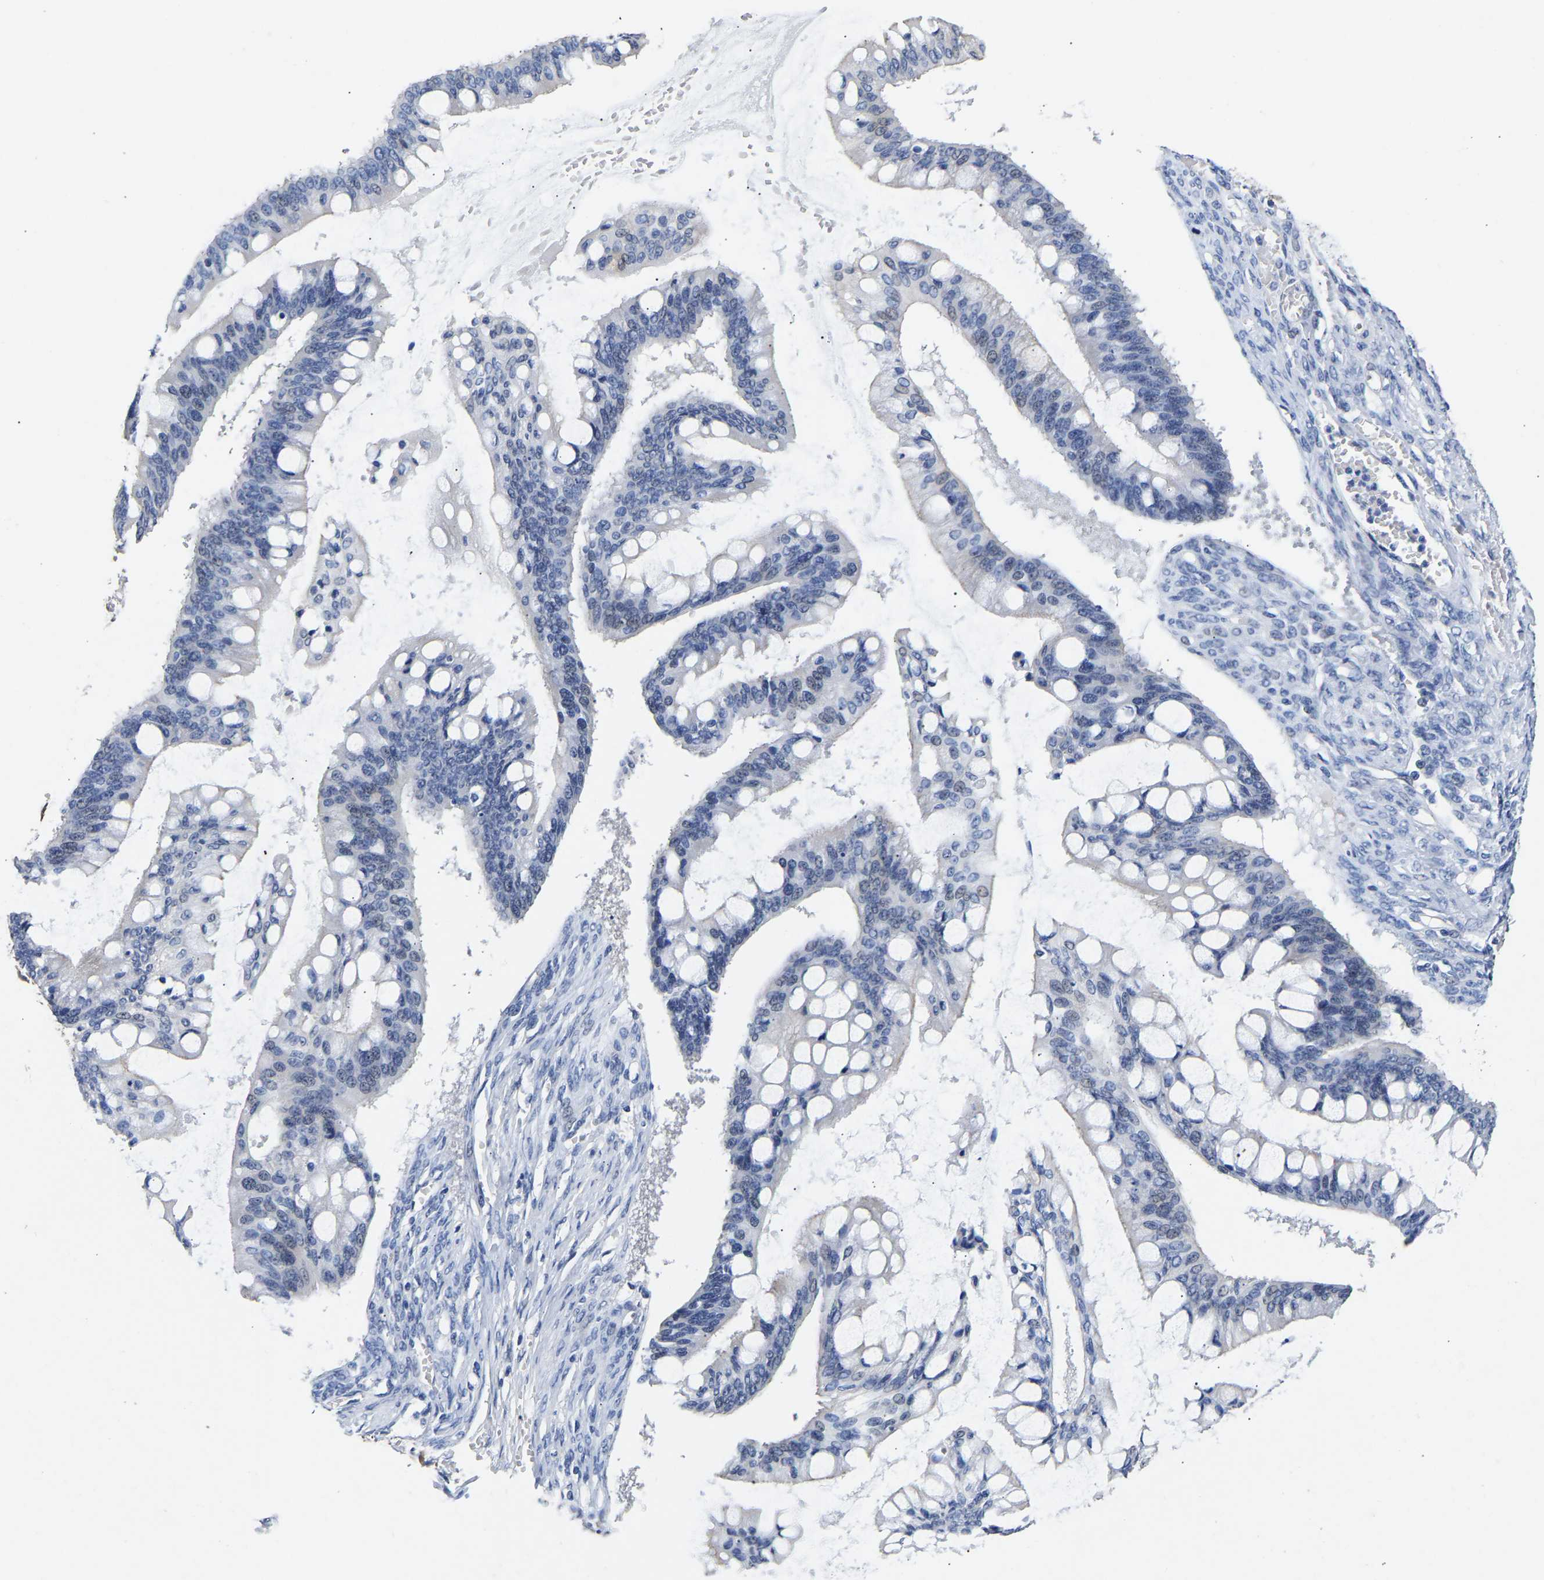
{"staining": {"intensity": "negative", "quantity": "none", "location": "none"}, "tissue": "ovarian cancer", "cell_type": "Tumor cells", "image_type": "cancer", "snomed": [{"axis": "morphology", "description": "Cystadenocarcinoma, mucinous, NOS"}, {"axis": "topography", "description": "Ovary"}], "caption": "IHC histopathology image of neoplastic tissue: human ovarian cancer stained with DAB (3,3'-diaminobenzidine) displays no significant protein expression in tumor cells. (DAB (3,3'-diaminobenzidine) IHC with hematoxylin counter stain).", "gene": "CCDC6", "patient": {"sex": "female", "age": 73}}